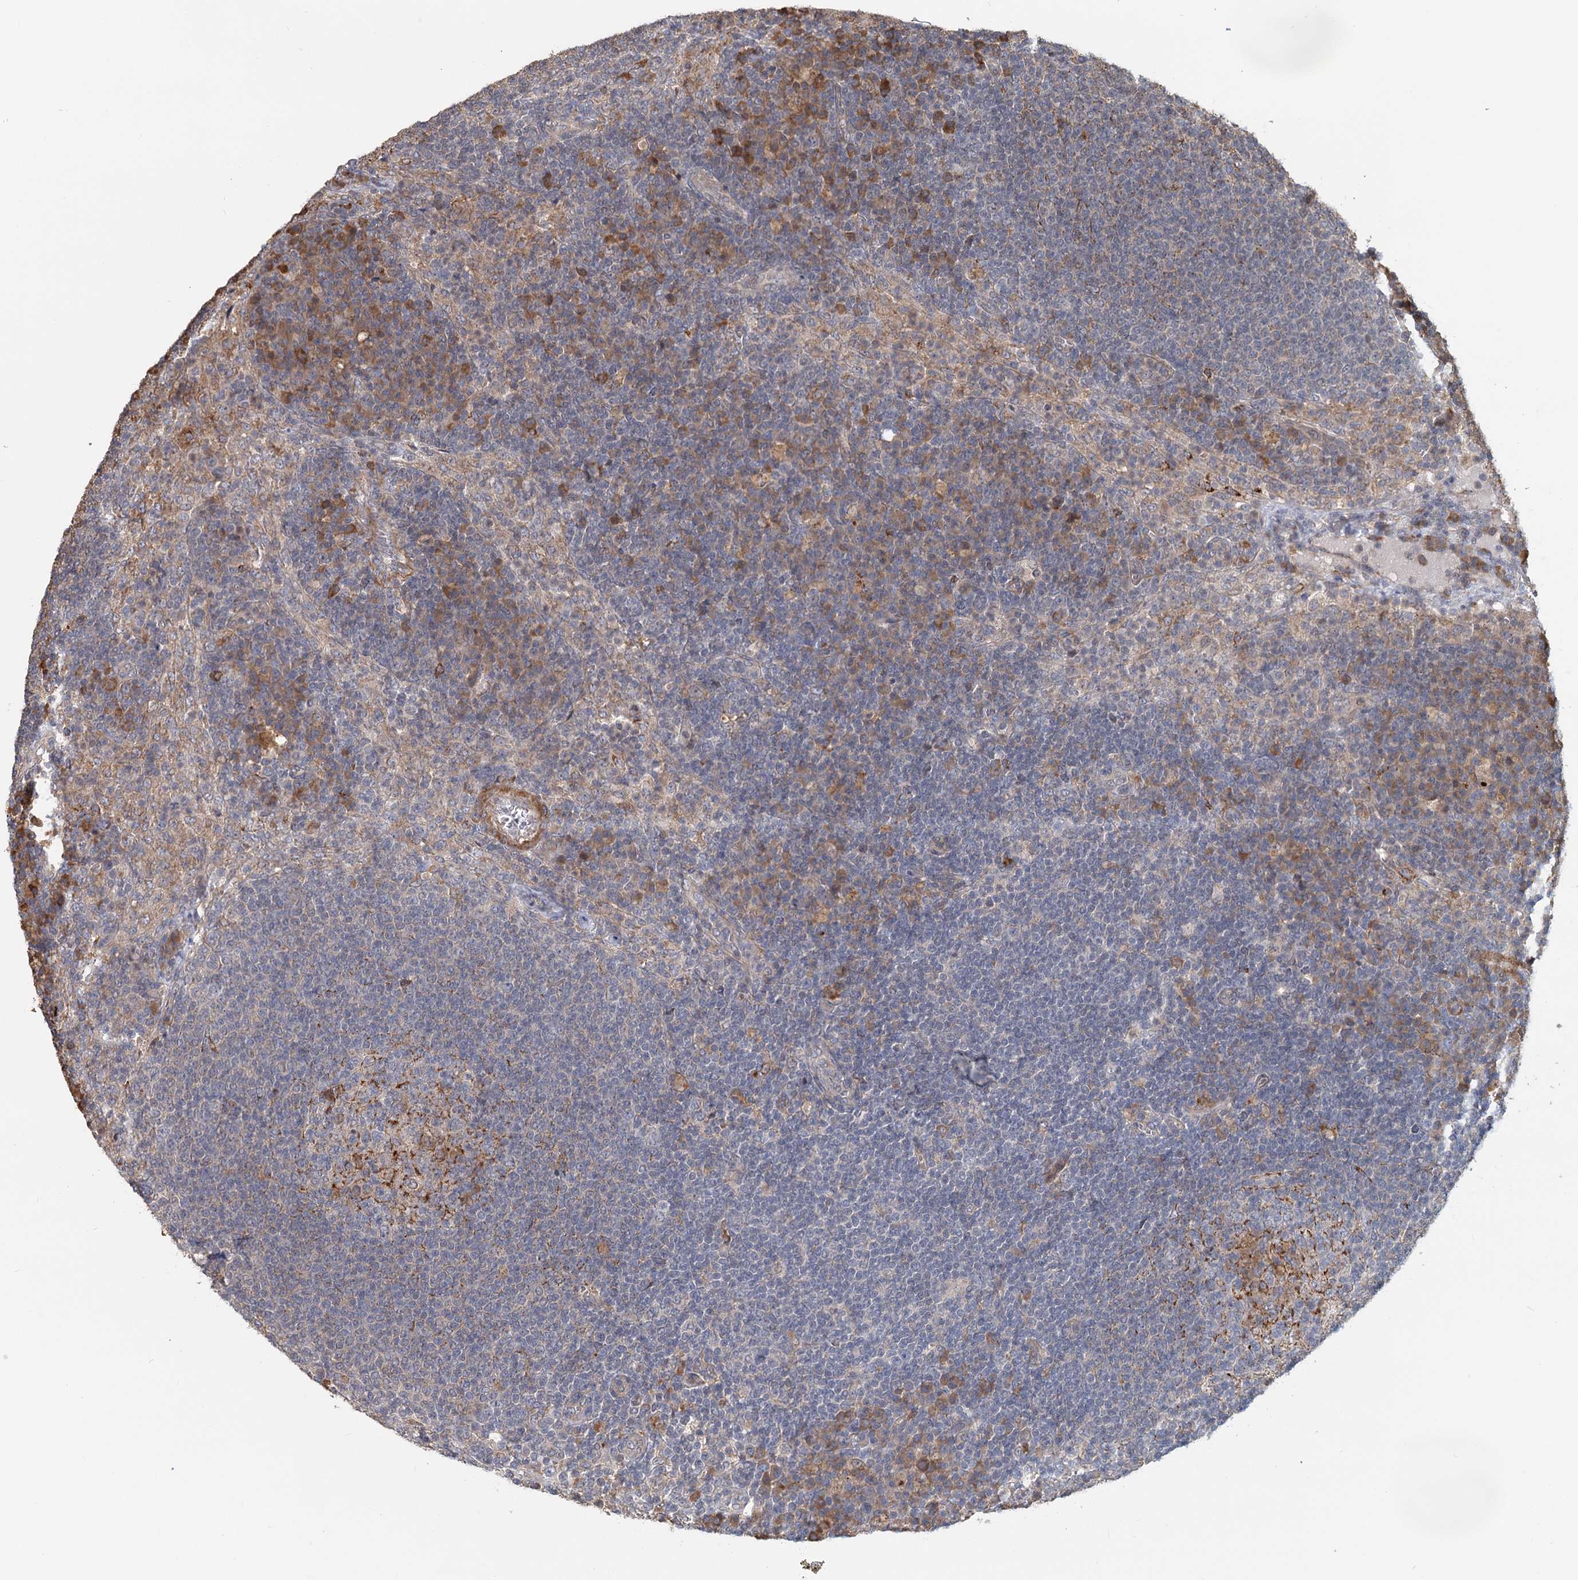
{"staining": {"intensity": "moderate", "quantity": "<25%", "location": "cytoplasmic/membranous"}, "tissue": "lymph node", "cell_type": "Germinal center cells", "image_type": "normal", "snomed": [{"axis": "morphology", "description": "Normal tissue, NOS"}, {"axis": "topography", "description": "Lymph node"}], "caption": "Moderate cytoplasmic/membranous staining for a protein is appreciated in about <25% of germinal center cells of benign lymph node using immunohistochemistry (IHC).", "gene": "RNF111", "patient": {"sex": "female", "age": 70}}